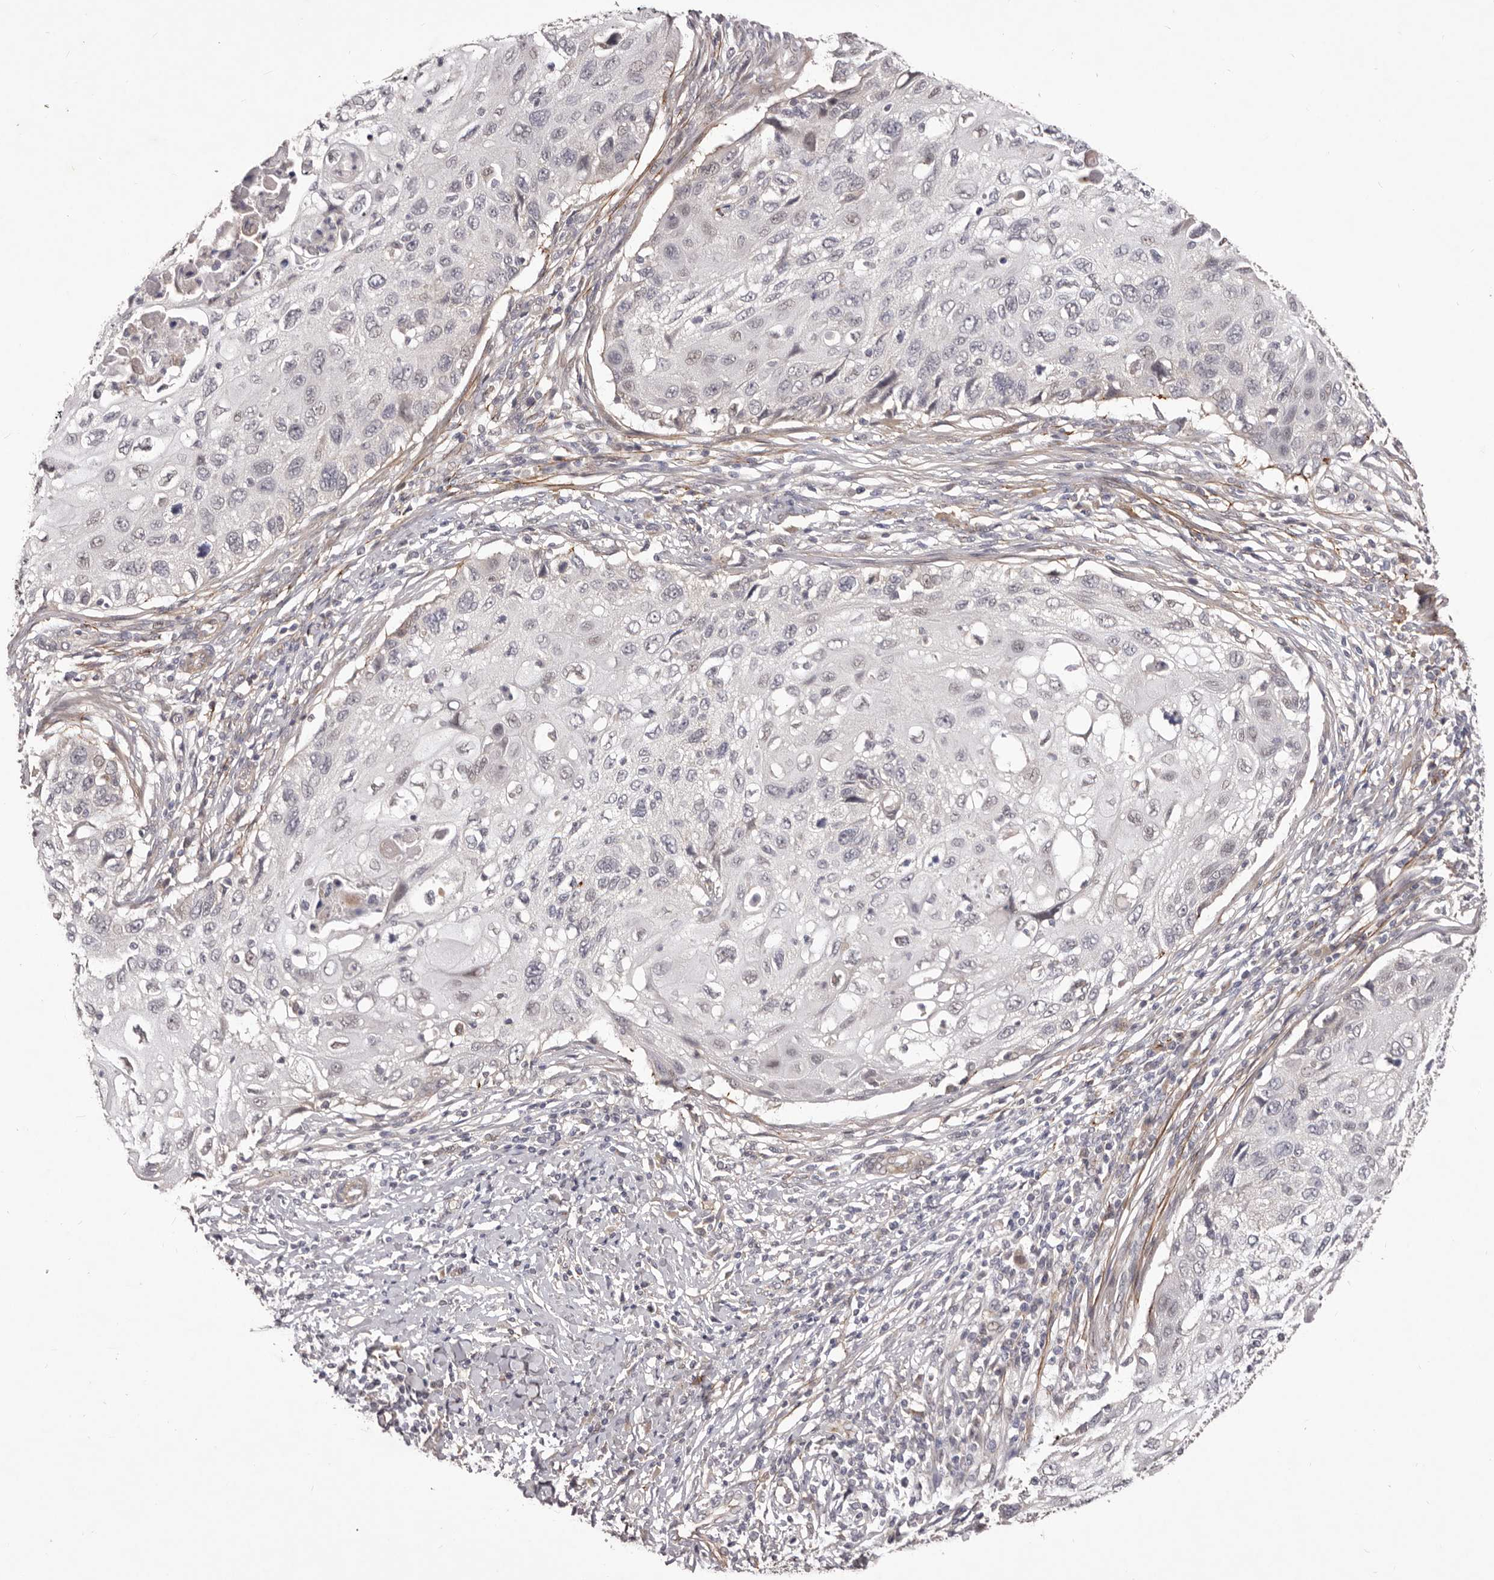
{"staining": {"intensity": "negative", "quantity": "none", "location": "none"}, "tissue": "cervical cancer", "cell_type": "Tumor cells", "image_type": "cancer", "snomed": [{"axis": "morphology", "description": "Squamous cell carcinoma, NOS"}, {"axis": "topography", "description": "Cervix"}], "caption": "Tumor cells are negative for protein expression in human cervical cancer.", "gene": "HBS1L", "patient": {"sex": "female", "age": 70}}